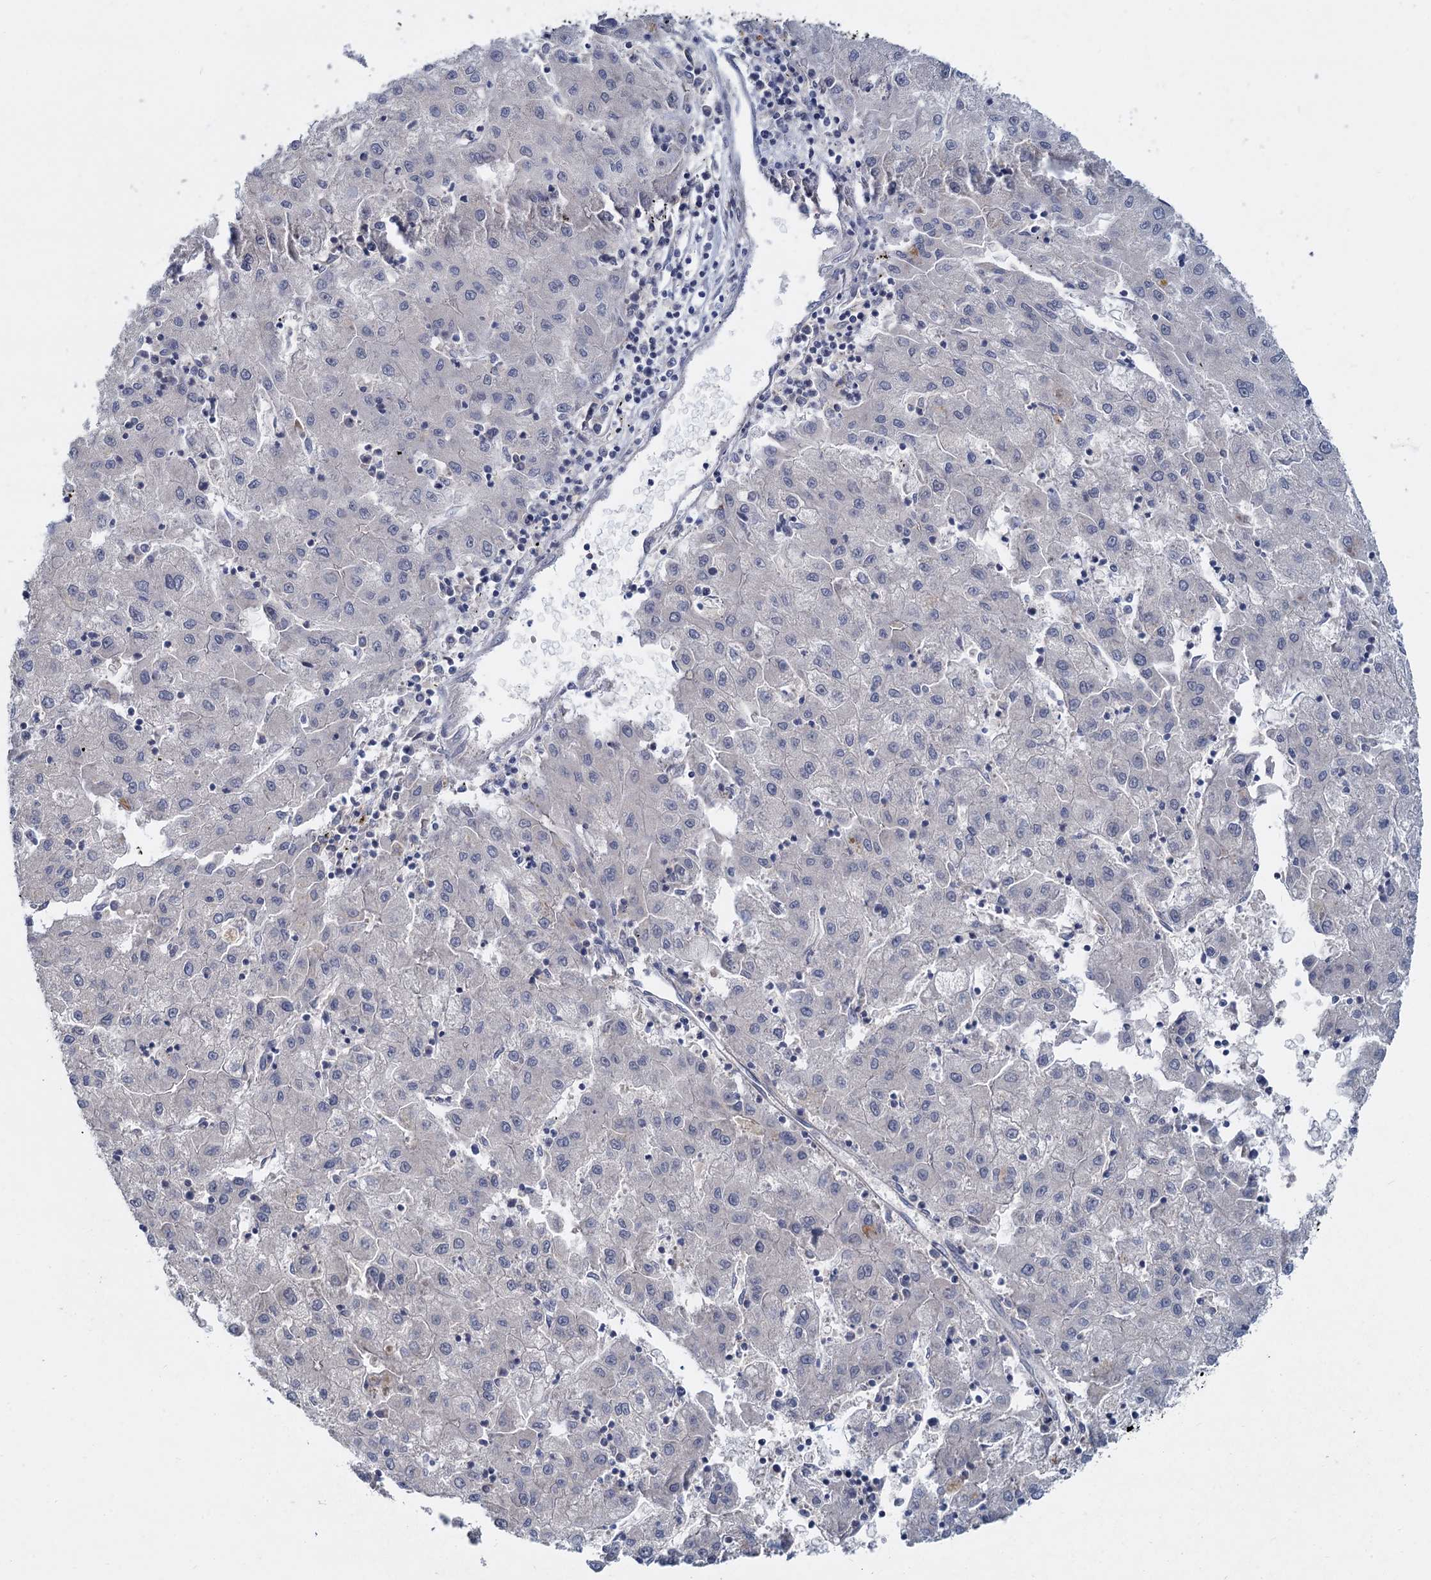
{"staining": {"intensity": "negative", "quantity": "none", "location": "none"}, "tissue": "liver cancer", "cell_type": "Tumor cells", "image_type": "cancer", "snomed": [{"axis": "morphology", "description": "Carcinoma, Hepatocellular, NOS"}, {"axis": "topography", "description": "Liver"}], "caption": "This is an immunohistochemistry photomicrograph of human hepatocellular carcinoma (liver). There is no positivity in tumor cells.", "gene": "ACSM3", "patient": {"sex": "male", "age": 72}}